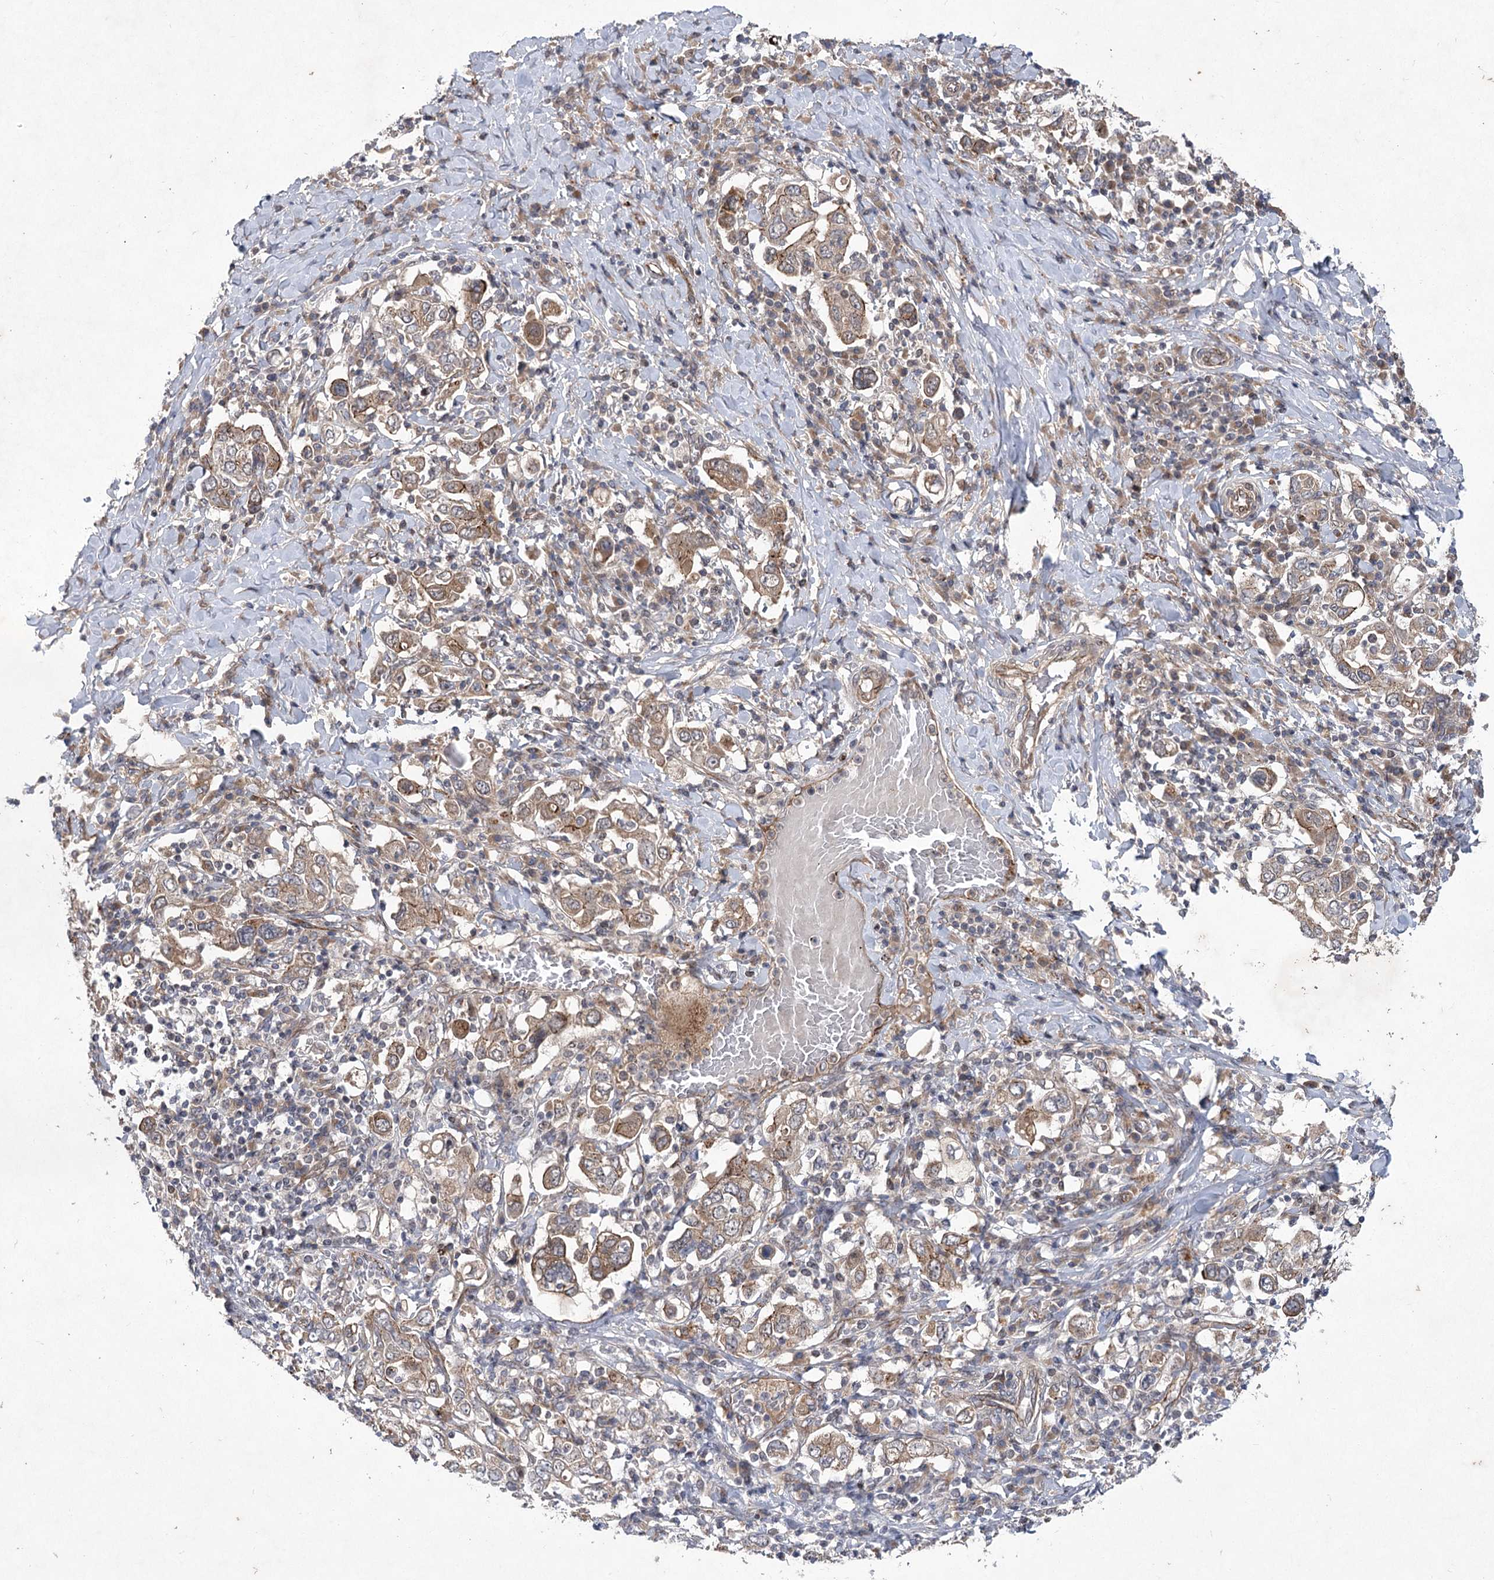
{"staining": {"intensity": "moderate", "quantity": ">75%", "location": "cytoplasmic/membranous"}, "tissue": "stomach cancer", "cell_type": "Tumor cells", "image_type": "cancer", "snomed": [{"axis": "morphology", "description": "Adenocarcinoma, NOS"}, {"axis": "topography", "description": "Stomach, upper"}], "caption": "The micrograph demonstrates a brown stain indicating the presence of a protein in the cytoplasmic/membranous of tumor cells in stomach cancer.", "gene": "METTL24", "patient": {"sex": "male", "age": 62}}